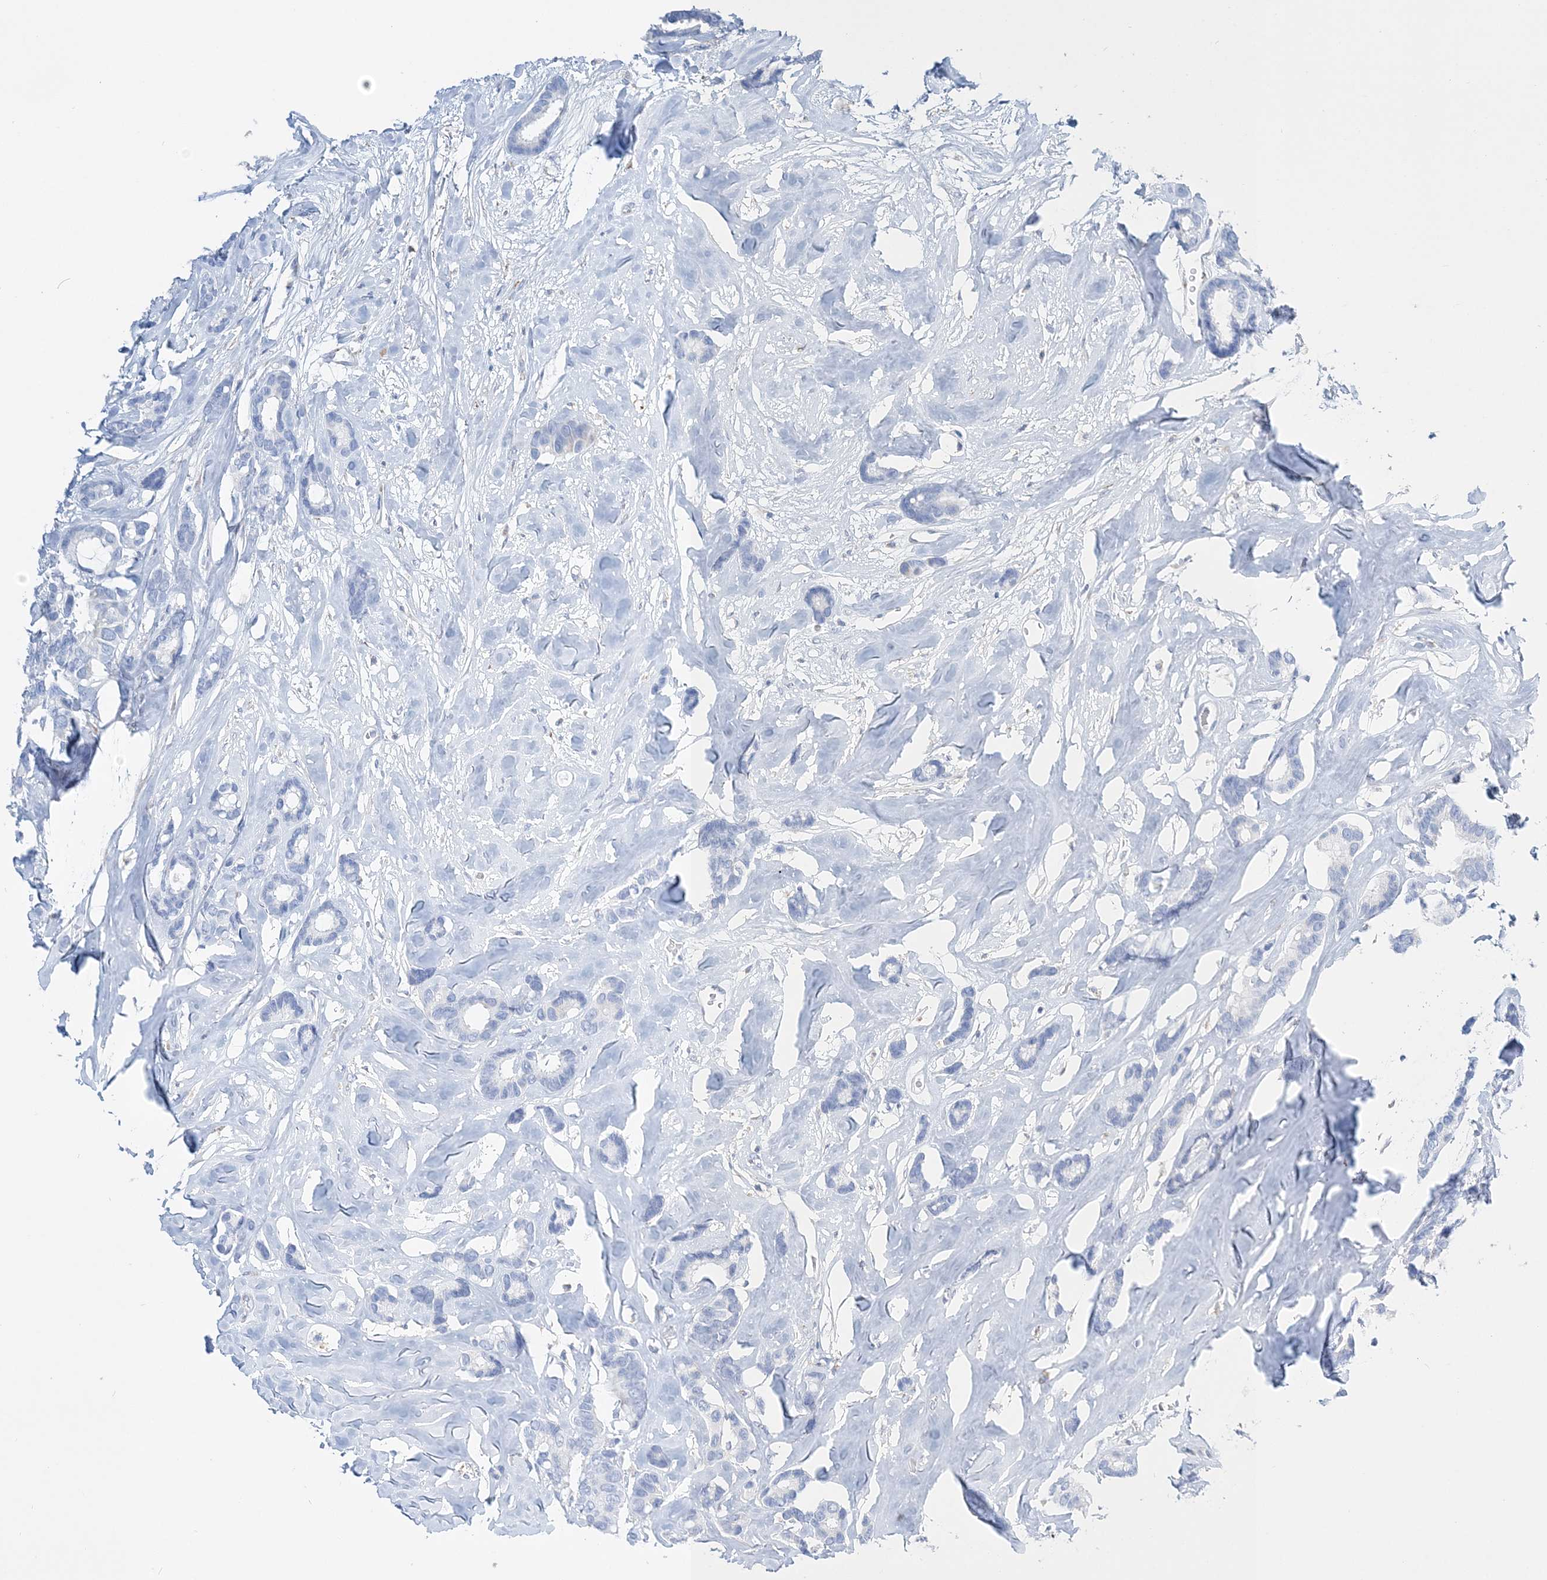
{"staining": {"intensity": "negative", "quantity": "none", "location": "none"}, "tissue": "breast cancer", "cell_type": "Tumor cells", "image_type": "cancer", "snomed": [{"axis": "morphology", "description": "Duct carcinoma"}, {"axis": "topography", "description": "Breast"}], "caption": "Immunohistochemistry photomicrograph of neoplastic tissue: breast invasive ductal carcinoma stained with DAB (3,3'-diaminobenzidine) shows no significant protein expression in tumor cells.", "gene": "TSPYL6", "patient": {"sex": "female", "age": 87}}